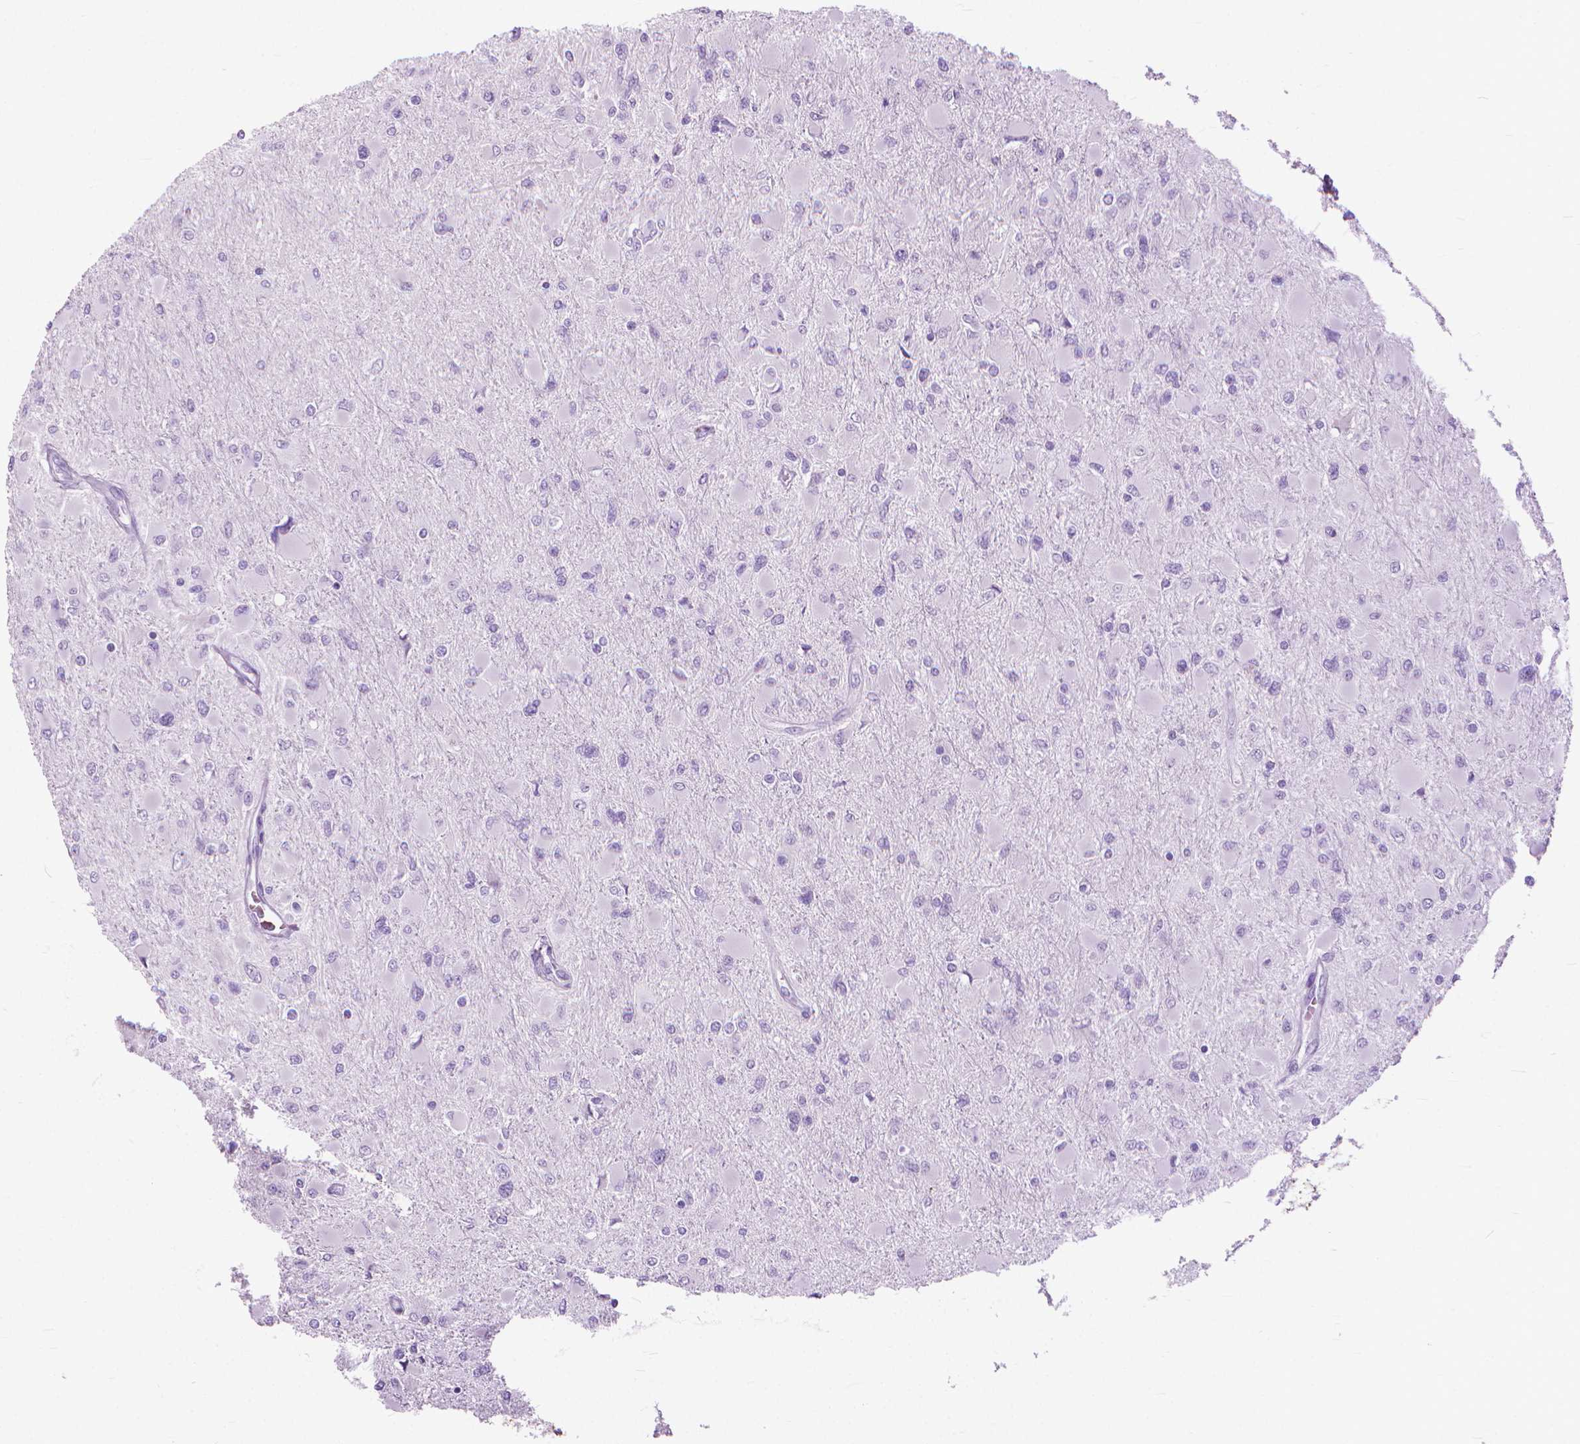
{"staining": {"intensity": "negative", "quantity": "none", "location": "none"}, "tissue": "glioma", "cell_type": "Tumor cells", "image_type": "cancer", "snomed": [{"axis": "morphology", "description": "Glioma, malignant, High grade"}, {"axis": "topography", "description": "Cerebral cortex"}], "caption": "High magnification brightfield microscopy of malignant glioma (high-grade) stained with DAB (3,3'-diaminobenzidine) (brown) and counterstained with hematoxylin (blue): tumor cells show no significant expression. (DAB (3,3'-diaminobenzidine) immunohistochemistry (IHC) with hematoxylin counter stain).", "gene": "HTR2B", "patient": {"sex": "female", "age": 36}}